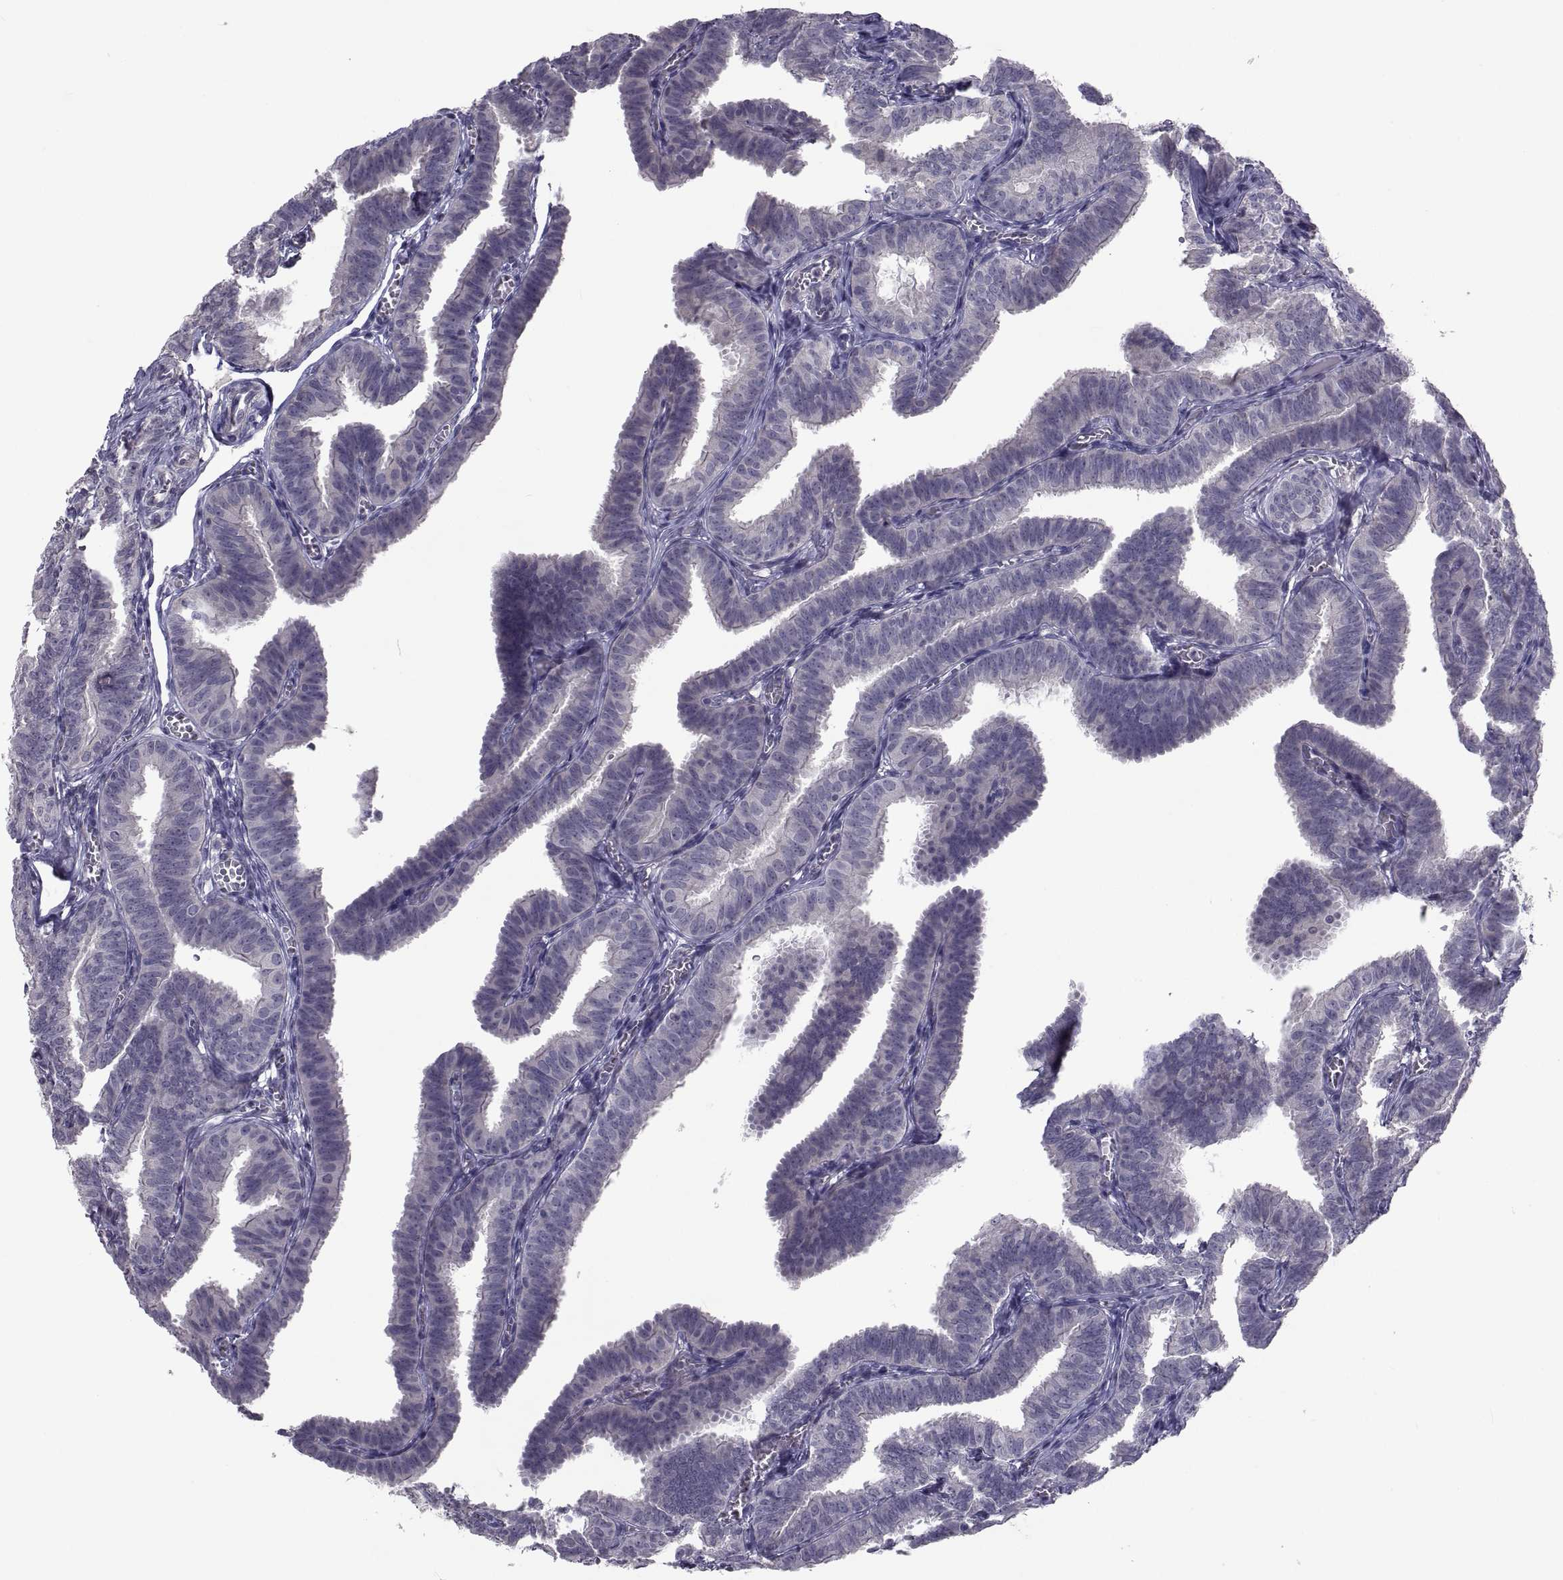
{"staining": {"intensity": "negative", "quantity": "none", "location": "none"}, "tissue": "fallopian tube", "cell_type": "Glandular cells", "image_type": "normal", "snomed": [{"axis": "morphology", "description": "Normal tissue, NOS"}, {"axis": "topography", "description": "Fallopian tube"}], "caption": "Unremarkable fallopian tube was stained to show a protein in brown. There is no significant positivity in glandular cells.", "gene": "NPTX2", "patient": {"sex": "female", "age": 25}}